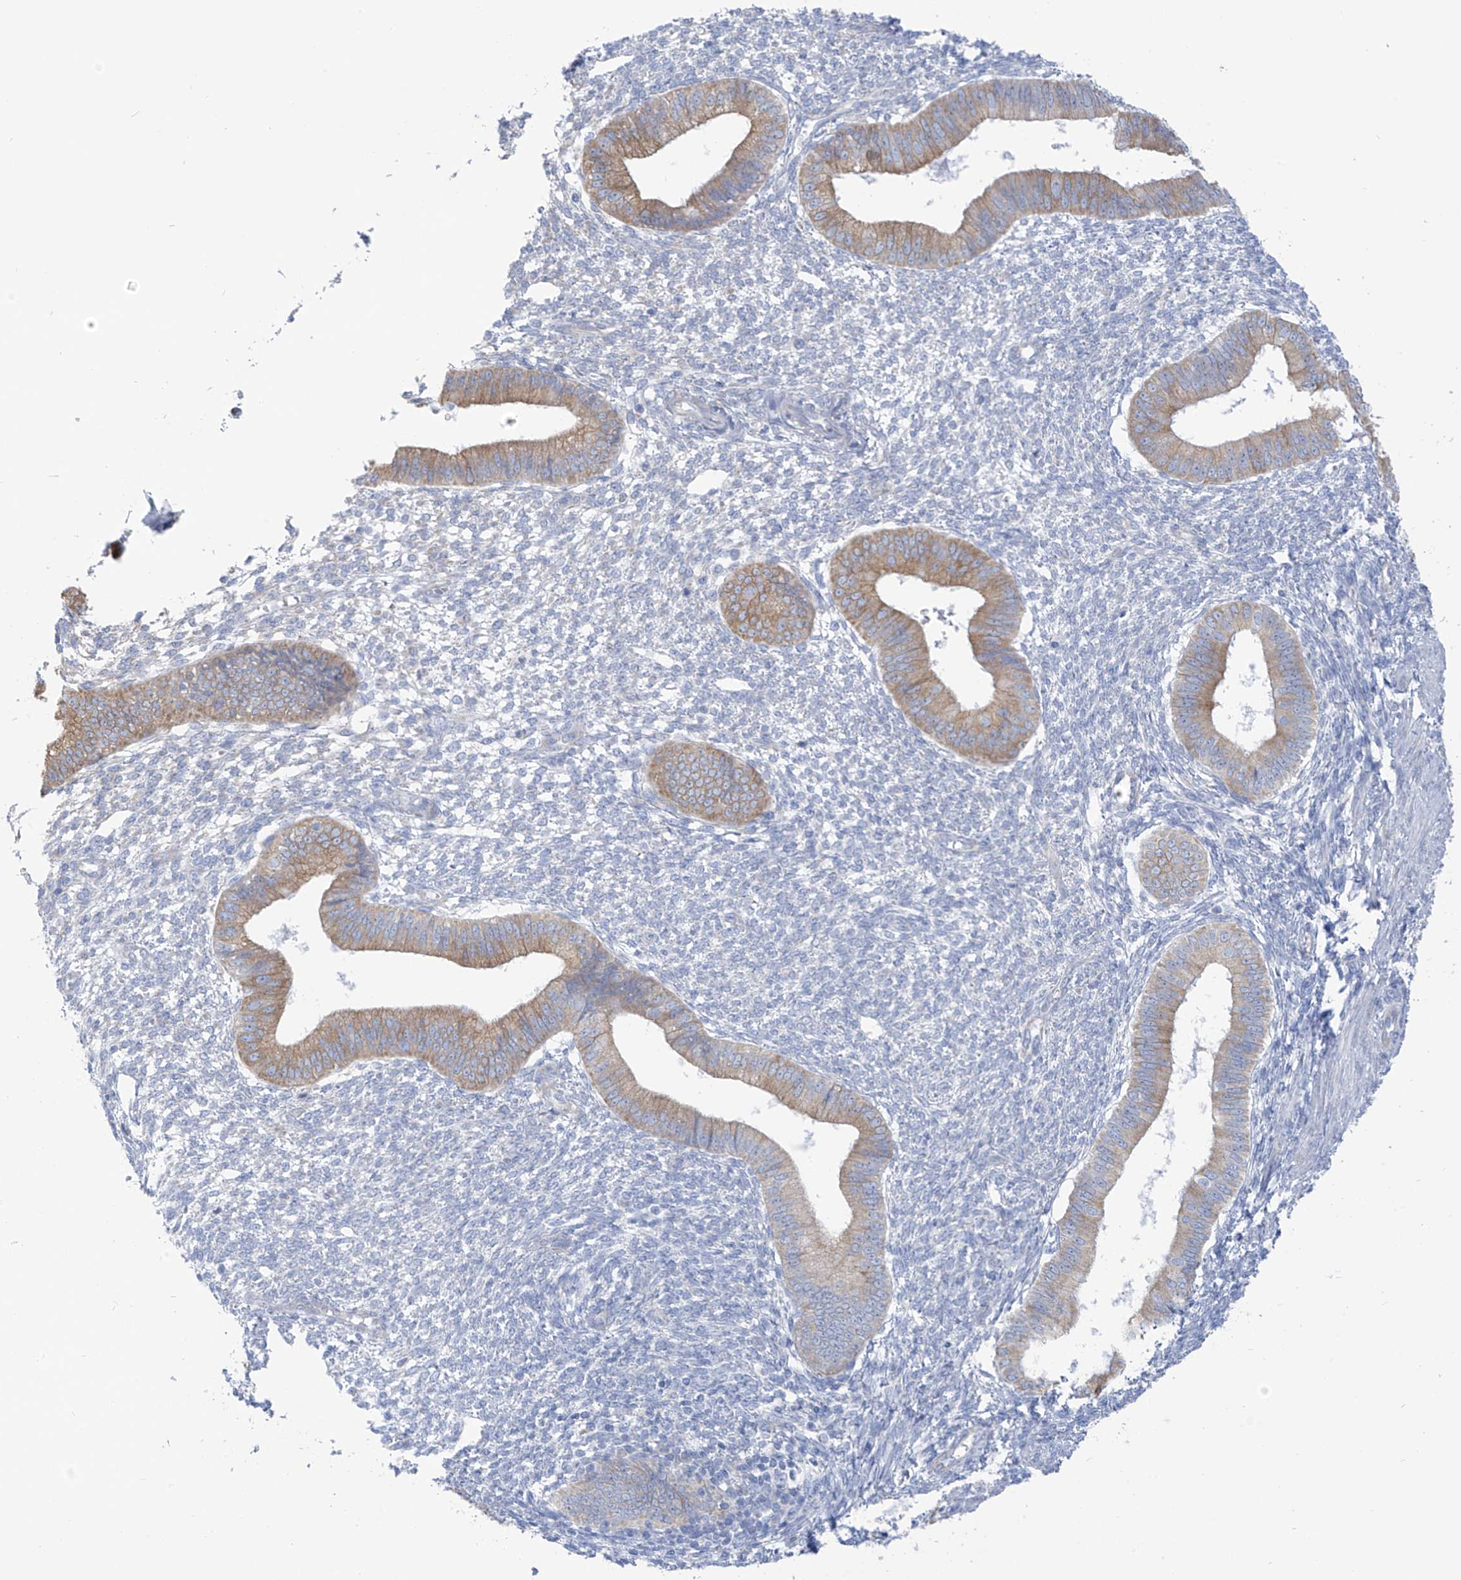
{"staining": {"intensity": "negative", "quantity": "none", "location": "none"}, "tissue": "endometrium", "cell_type": "Cells in endometrial stroma", "image_type": "normal", "snomed": [{"axis": "morphology", "description": "Normal tissue, NOS"}, {"axis": "topography", "description": "Endometrium"}], "caption": "Cells in endometrial stroma are negative for brown protein staining in normal endometrium. (DAB (3,3'-diaminobenzidine) immunohistochemistry (IHC) visualized using brightfield microscopy, high magnification).", "gene": "RCN2", "patient": {"sex": "female", "age": 46}}